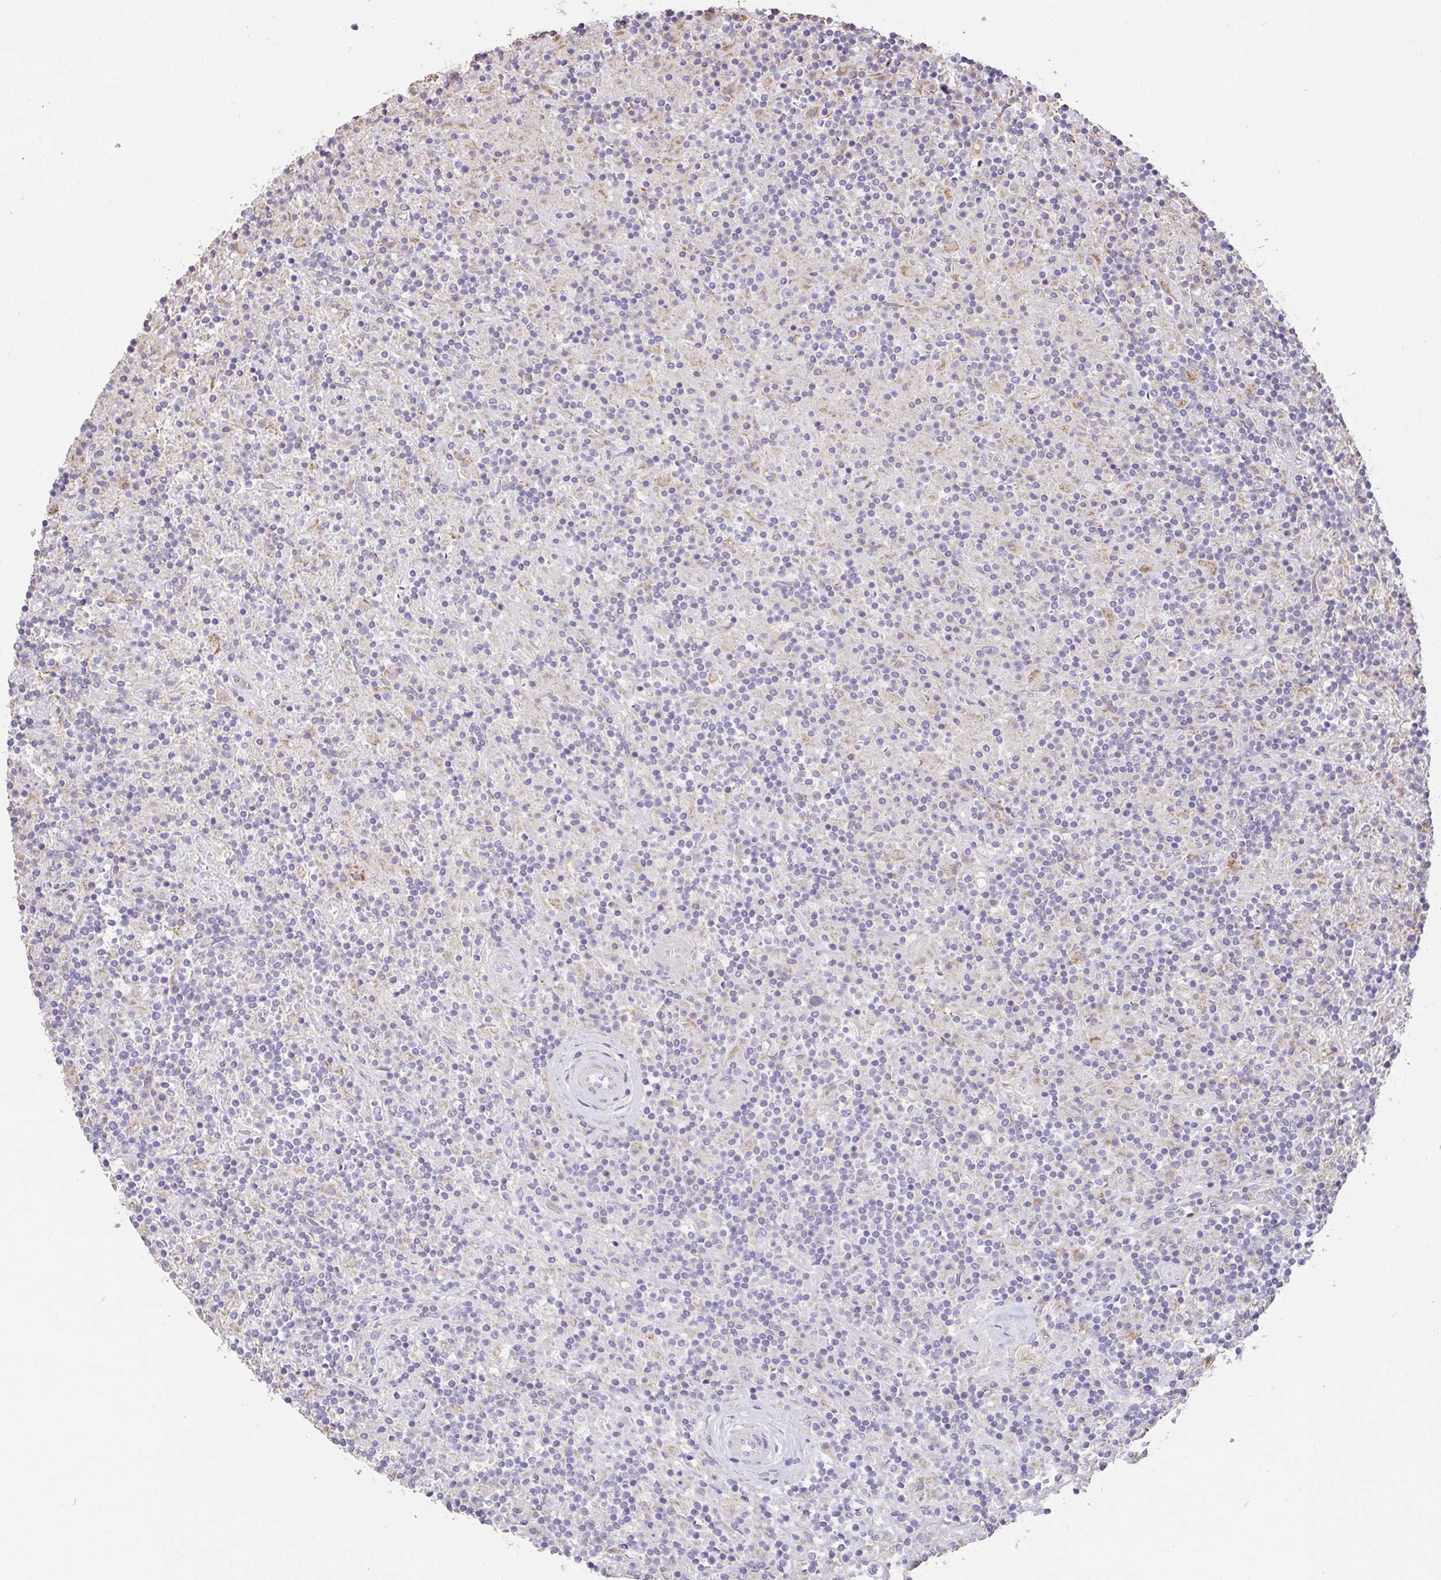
{"staining": {"intensity": "negative", "quantity": "none", "location": "none"}, "tissue": "lymphoma", "cell_type": "Tumor cells", "image_type": "cancer", "snomed": [{"axis": "morphology", "description": "Hodgkin's disease, NOS"}, {"axis": "topography", "description": "Lymph node"}], "caption": "IHC micrograph of Hodgkin's disease stained for a protein (brown), which demonstrates no expression in tumor cells.", "gene": "FCER1A", "patient": {"sex": "male", "age": 70}}